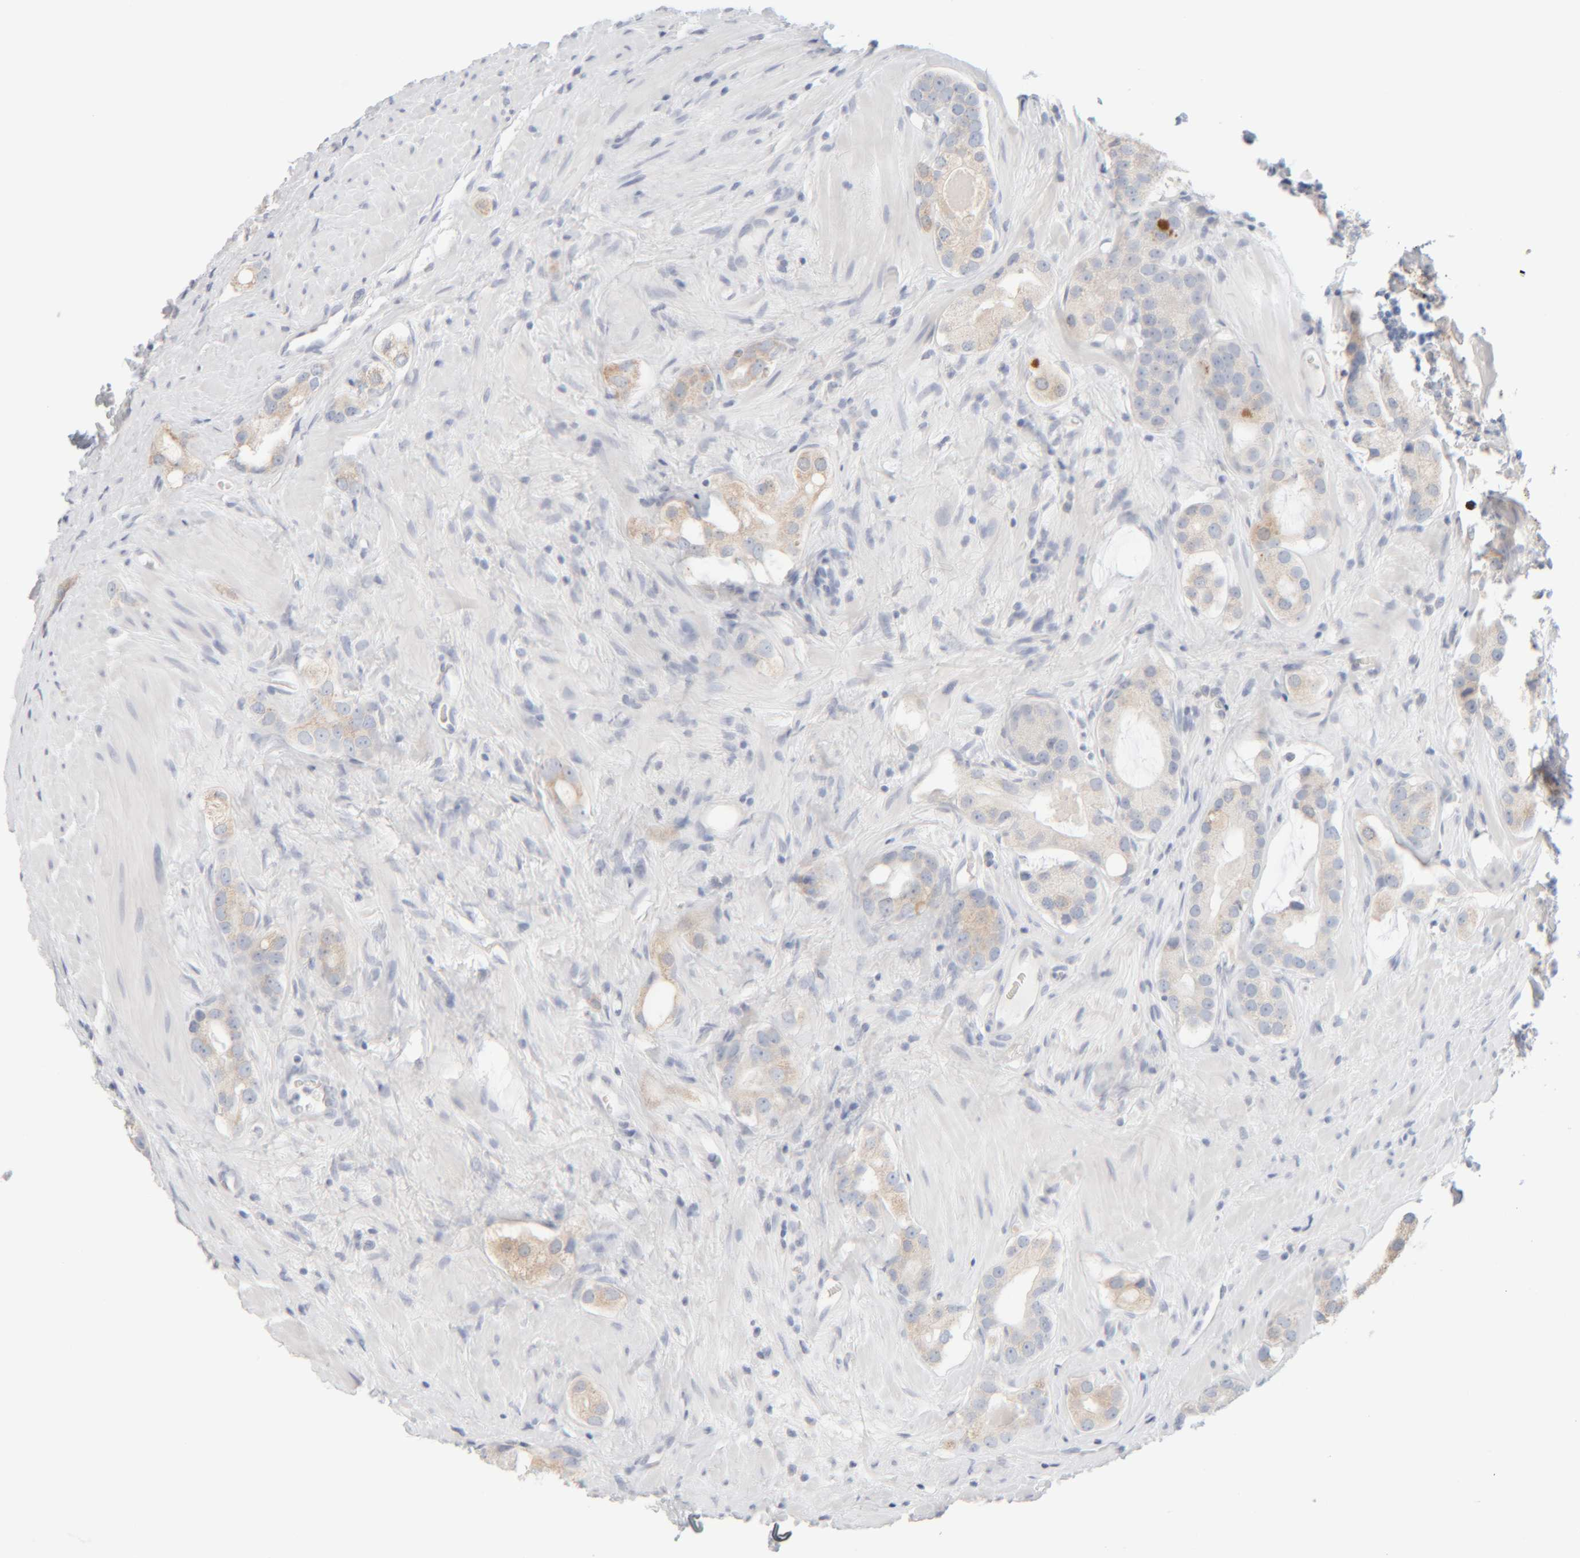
{"staining": {"intensity": "weak", "quantity": "25%-75%", "location": "cytoplasmic/membranous"}, "tissue": "prostate cancer", "cell_type": "Tumor cells", "image_type": "cancer", "snomed": [{"axis": "morphology", "description": "Adenocarcinoma, High grade"}, {"axis": "topography", "description": "Prostate"}], "caption": "A photomicrograph of adenocarcinoma (high-grade) (prostate) stained for a protein shows weak cytoplasmic/membranous brown staining in tumor cells.", "gene": "RIDA", "patient": {"sex": "male", "age": 63}}